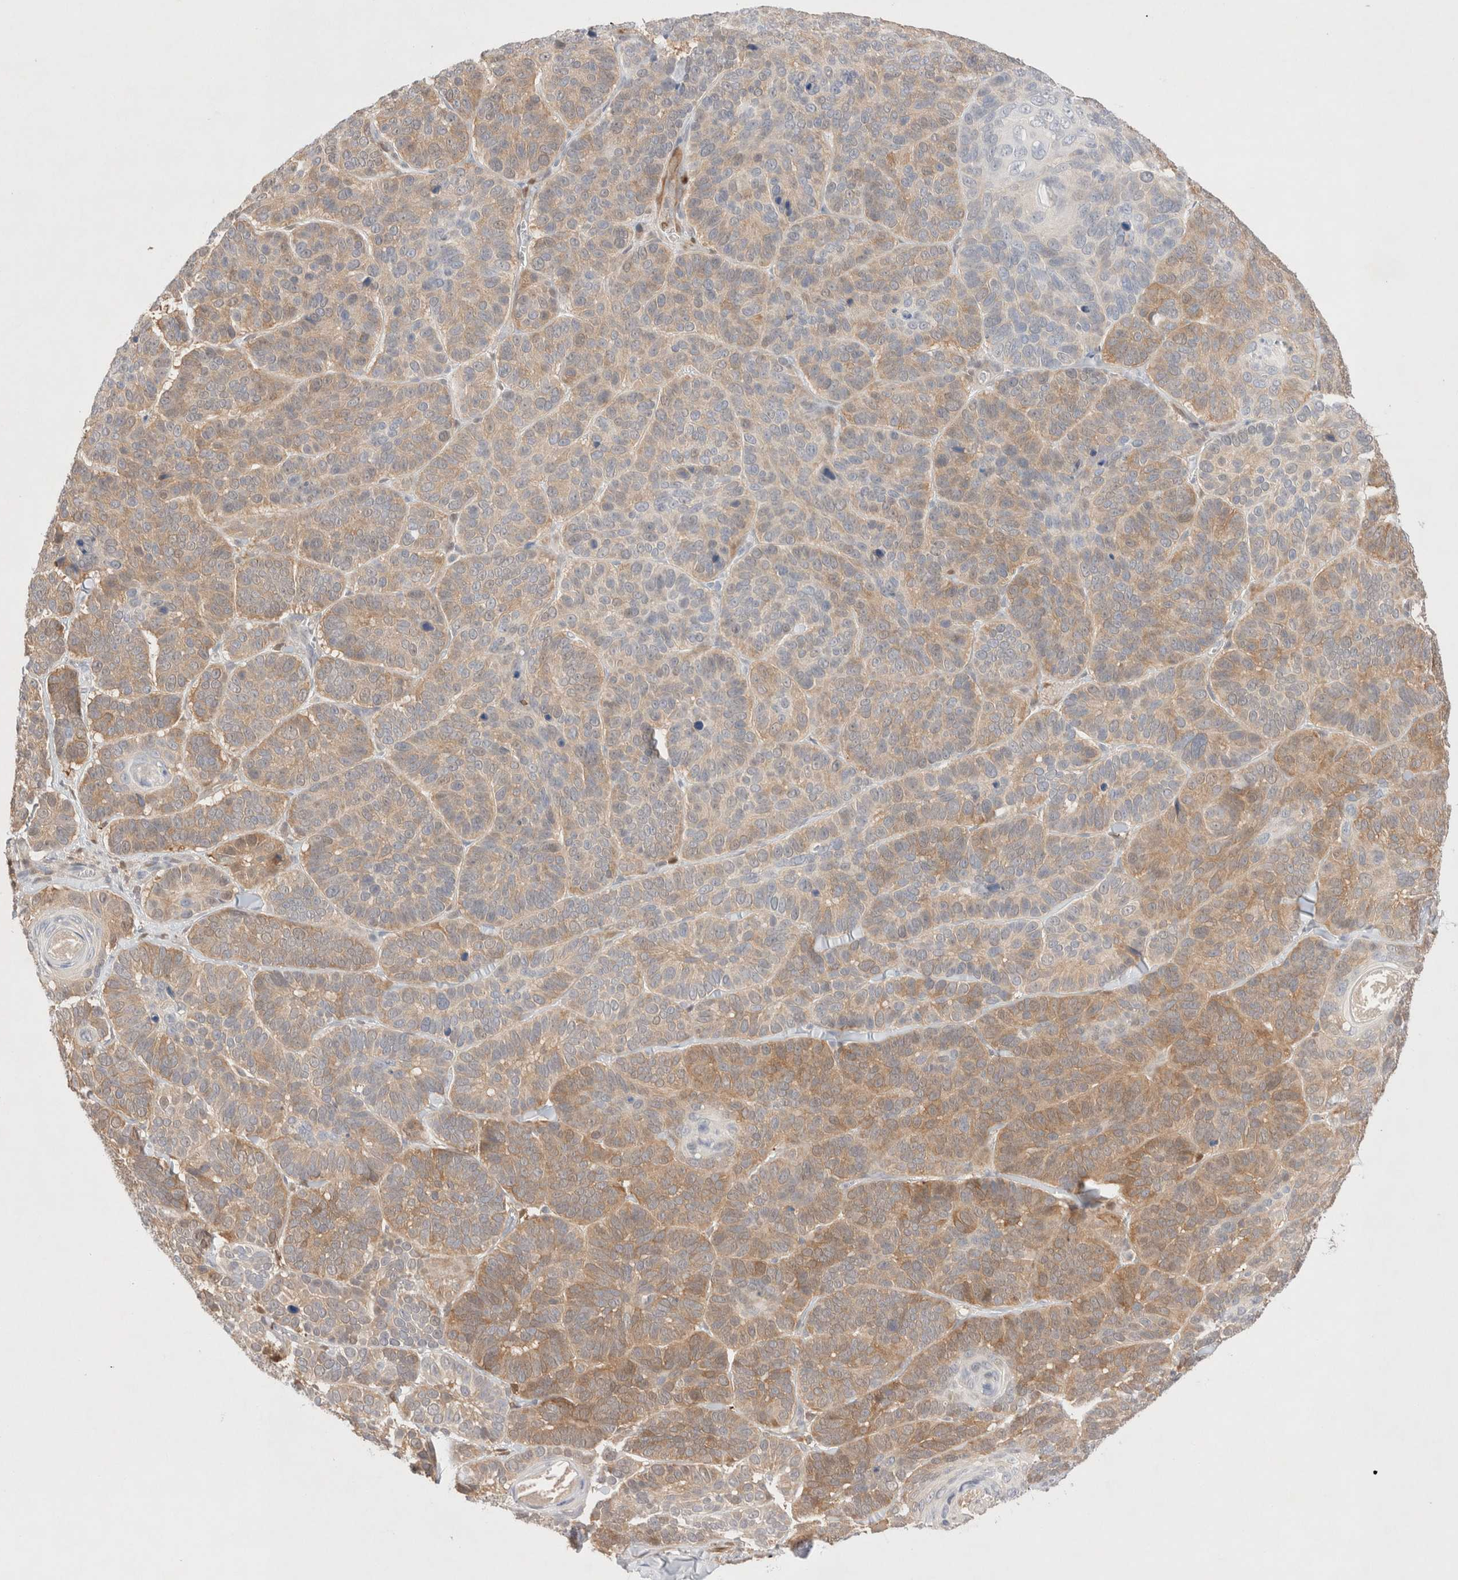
{"staining": {"intensity": "moderate", "quantity": "25%-75%", "location": "cytoplasmic/membranous"}, "tissue": "skin cancer", "cell_type": "Tumor cells", "image_type": "cancer", "snomed": [{"axis": "morphology", "description": "Basal cell carcinoma"}, {"axis": "topography", "description": "Skin"}], "caption": "Moderate cytoplasmic/membranous protein staining is seen in approximately 25%-75% of tumor cells in skin cancer.", "gene": "STARD10", "patient": {"sex": "male", "age": 62}}